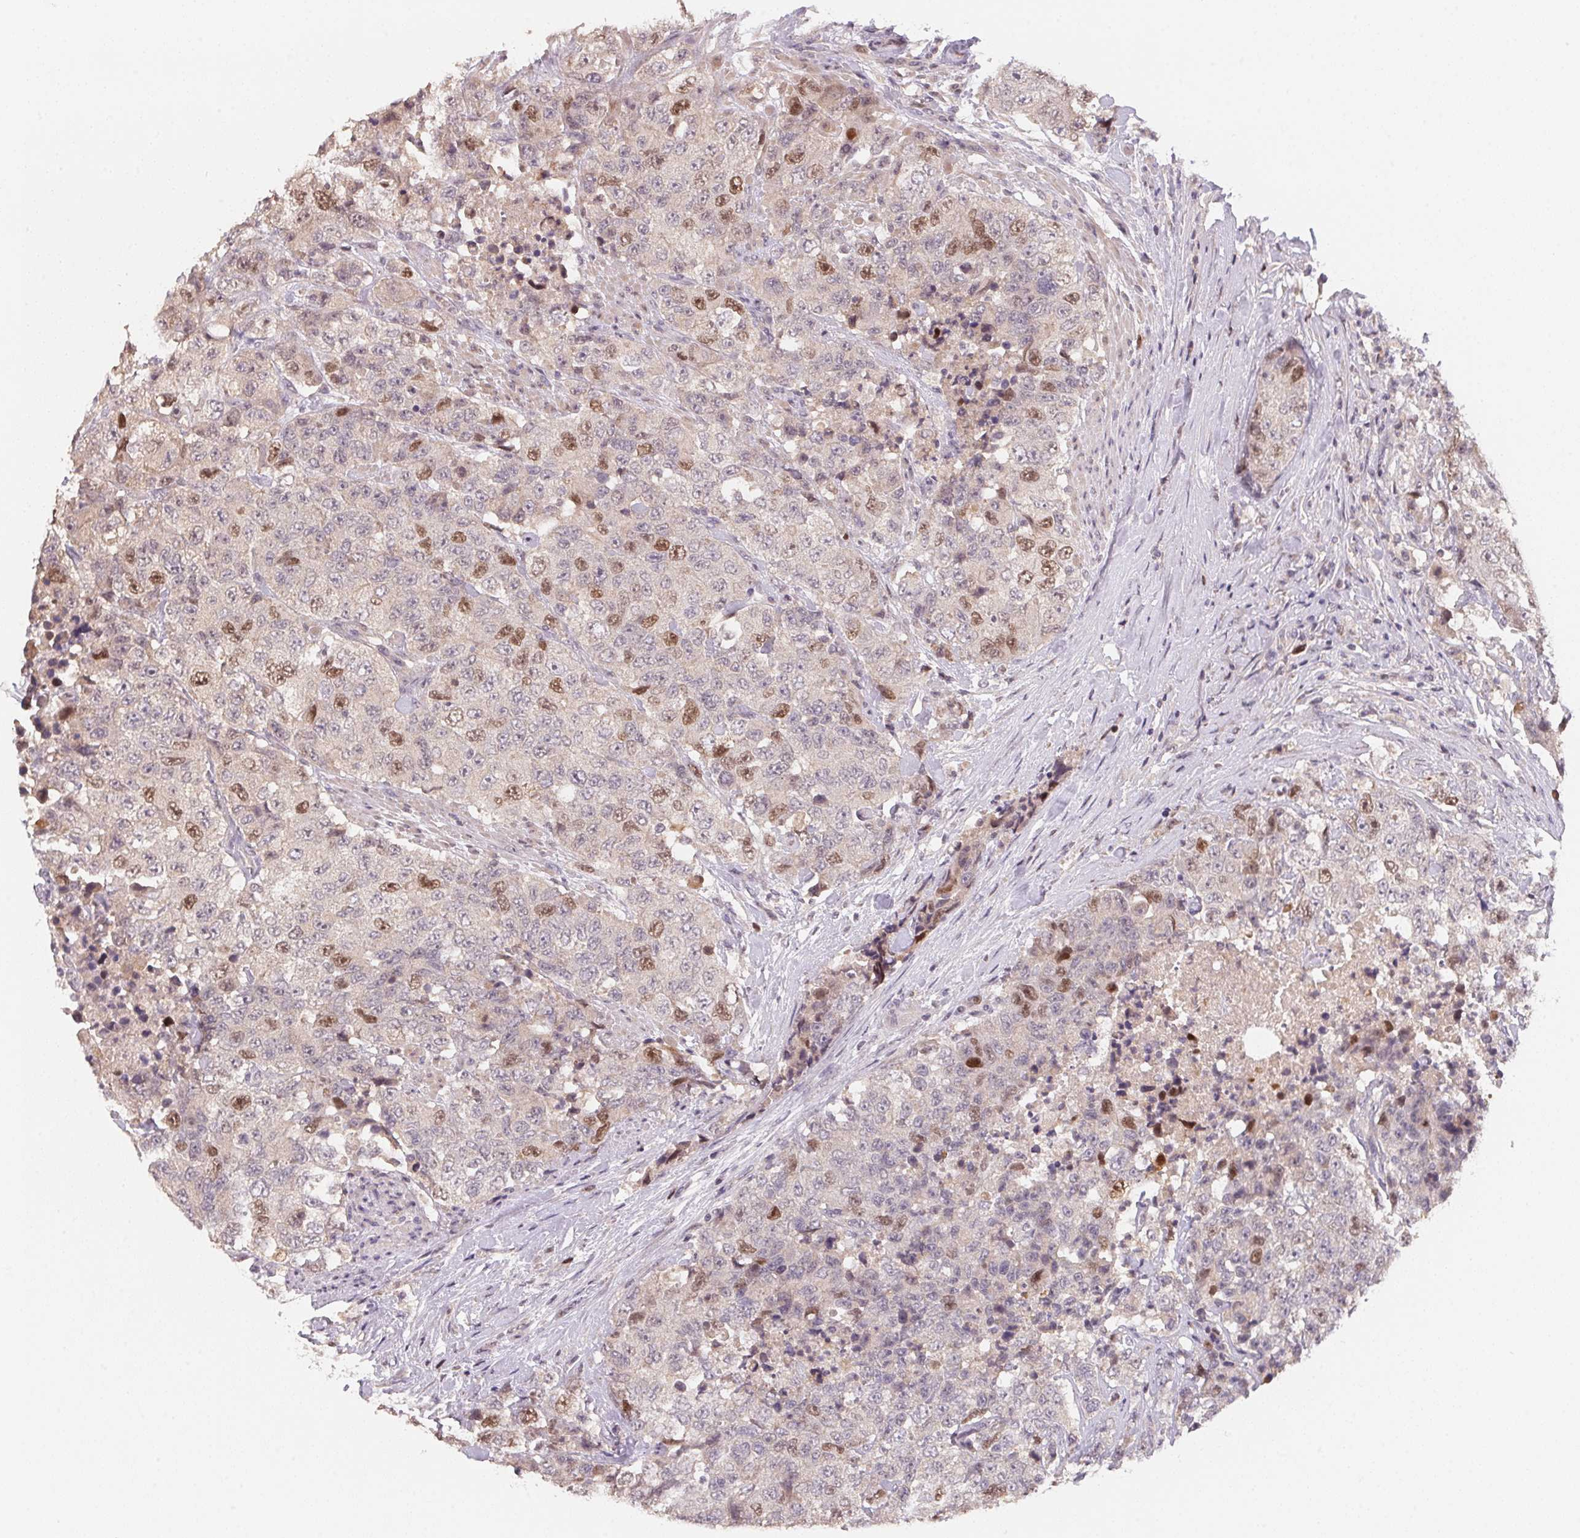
{"staining": {"intensity": "moderate", "quantity": "<25%", "location": "nuclear"}, "tissue": "urothelial cancer", "cell_type": "Tumor cells", "image_type": "cancer", "snomed": [{"axis": "morphology", "description": "Urothelial carcinoma, High grade"}, {"axis": "topography", "description": "Urinary bladder"}], "caption": "Protein expression by immunohistochemistry exhibits moderate nuclear positivity in about <25% of tumor cells in urothelial carcinoma (high-grade). (Brightfield microscopy of DAB IHC at high magnification).", "gene": "KIFC1", "patient": {"sex": "female", "age": 78}}